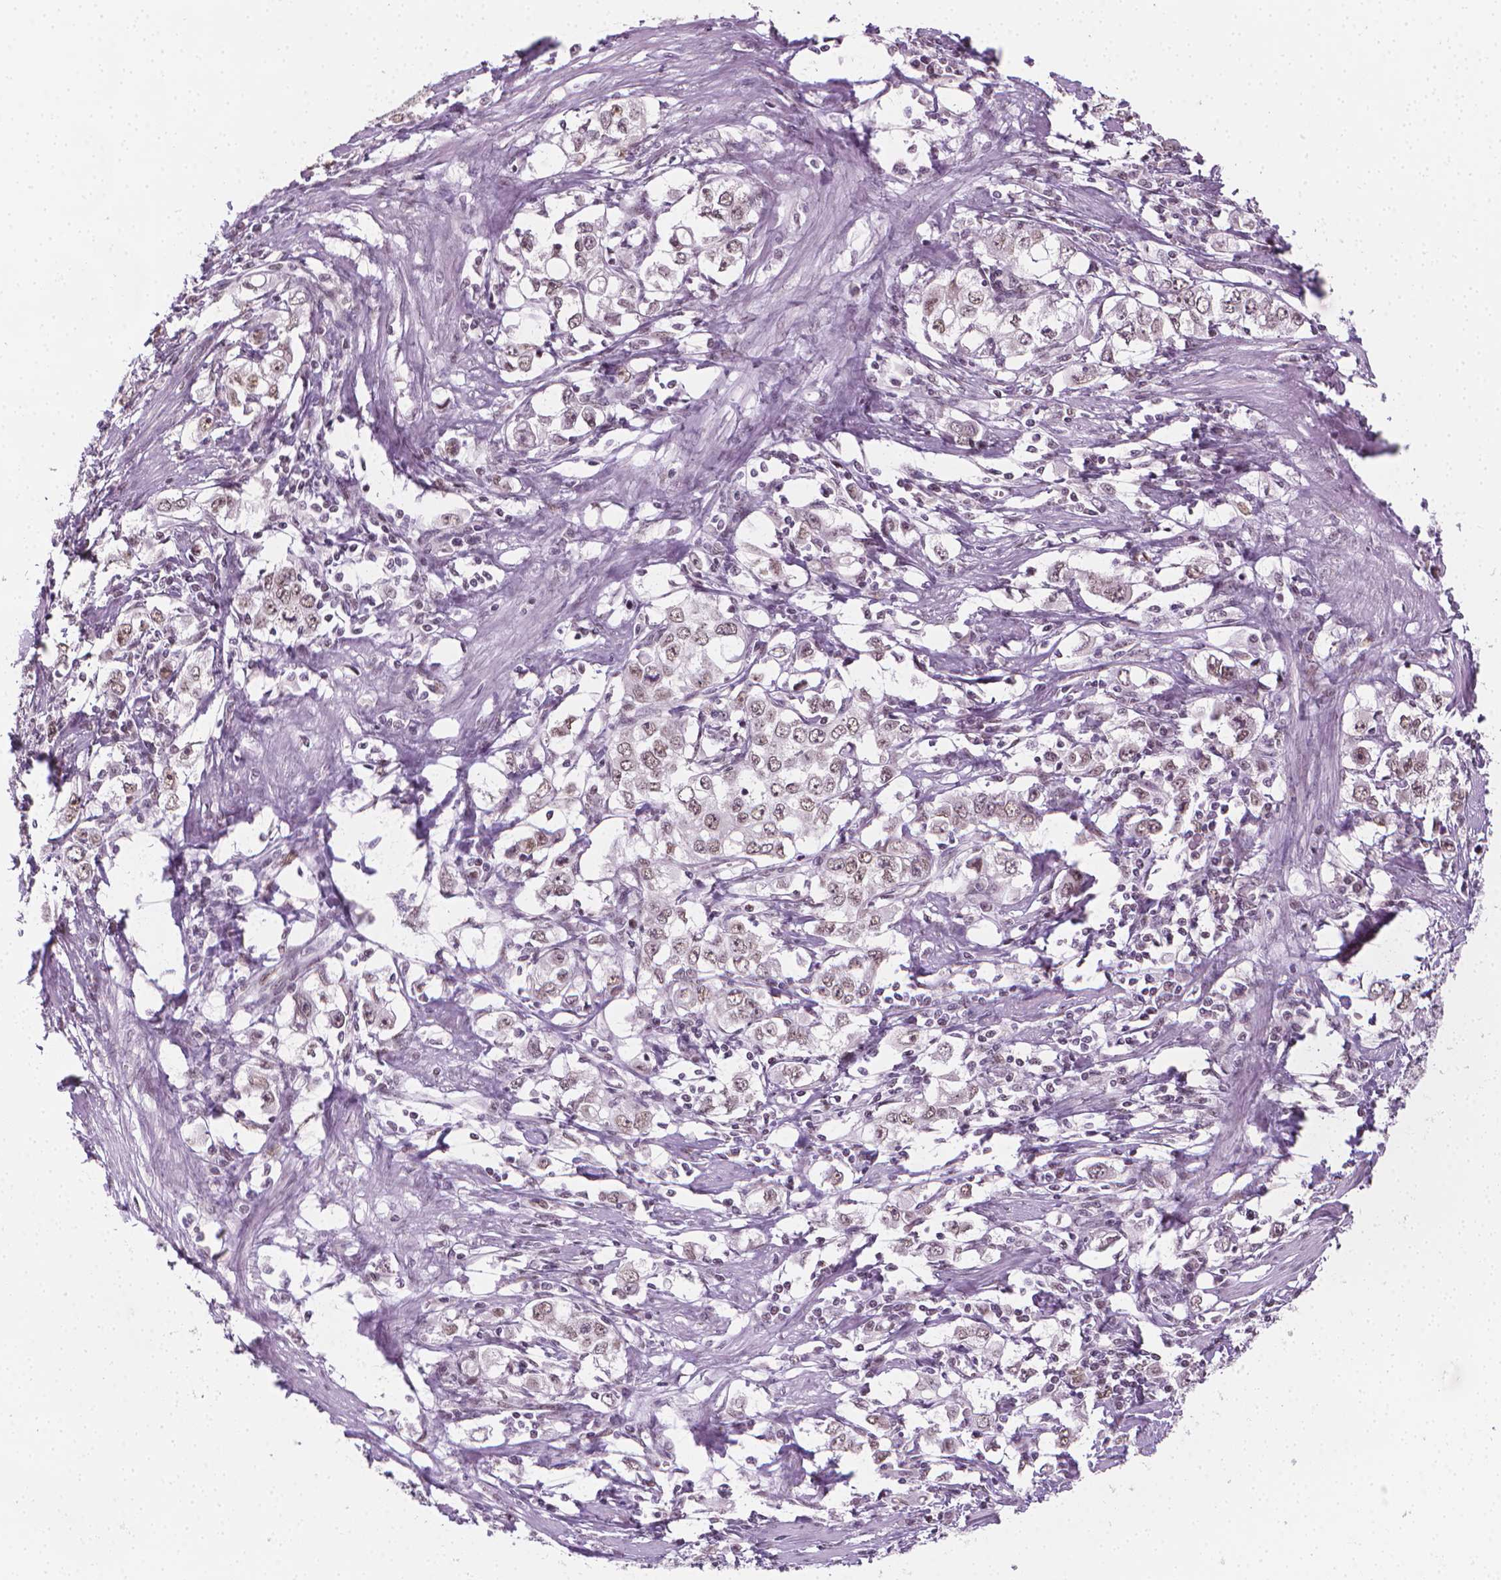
{"staining": {"intensity": "weak", "quantity": "25%-75%", "location": "nuclear"}, "tissue": "stomach cancer", "cell_type": "Tumor cells", "image_type": "cancer", "snomed": [{"axis": "morphology", "description": "Adenocarcinoma, NOS"}, {"axis": "topography", "description": "Stomach, lower"}], "caption": "IHC (DAB (3,3'-diaminobenzidine)) staining of stomach cancer (adenocarcinoma) demonstrates weak nuclear protein expression in approximately 25%-75% of tumor cells. (IHC, brightfield microscopy, high magnification).", "gene": "CDKN1C", "patient": {"sex": "female", "age": 72}}